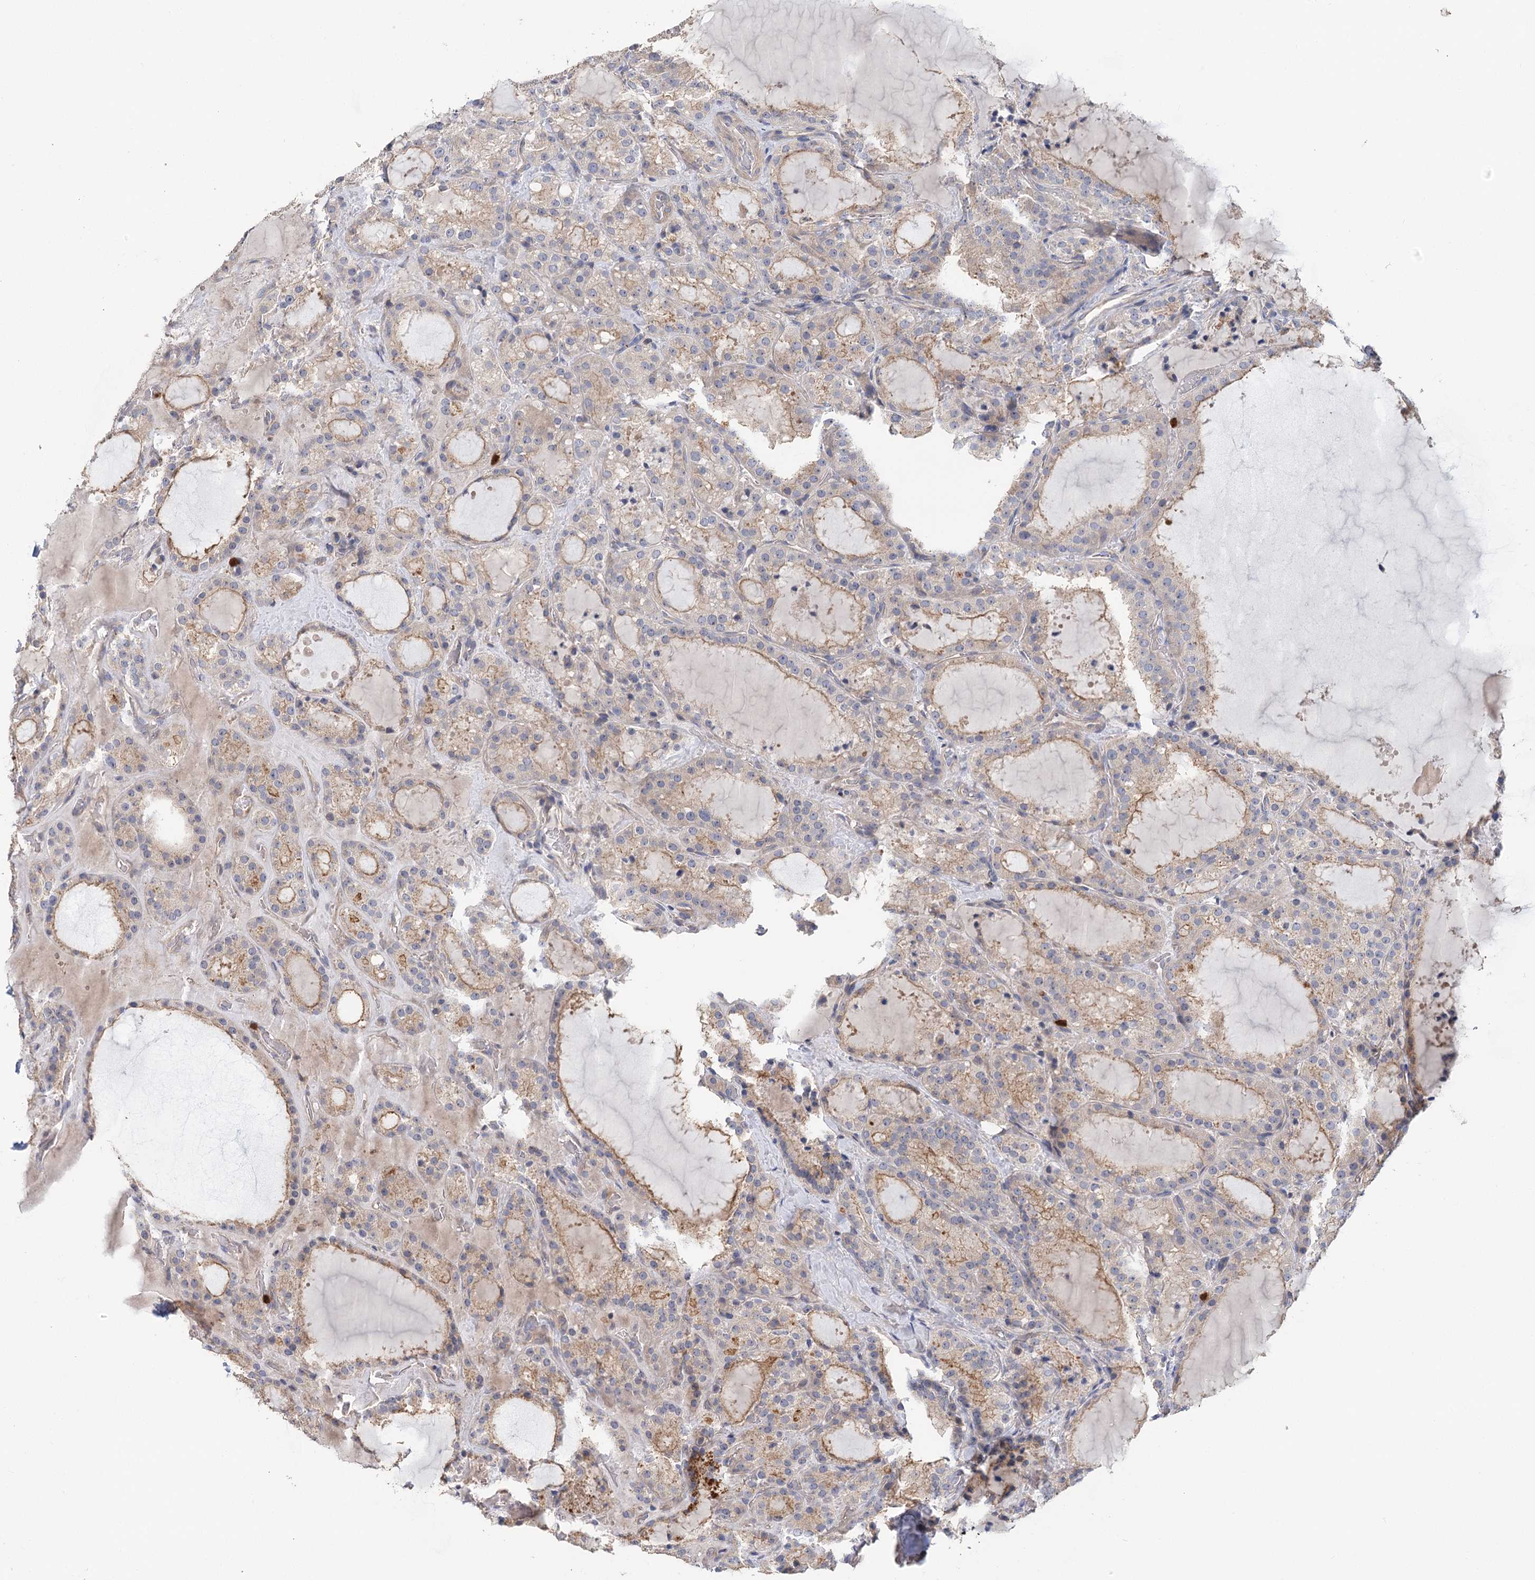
{"staining": {"intensity": "moderate", "quantity": "<25%", "location": "cytoplasmic/membranous"}, "tissue": "thyroid cancer", "cell_type": "Tumor cells", "image_type": "cancer", "snomed": [{"axis": "morphology", "description": "Papillary adenocarcinoma, NOS"}, {"axis": "topography", "description": "Thyroid gland"}], "caption": "Thyroid papillary adenocarcinoma tissue reveals moderate cytoplasmic/membranous staining in about <25% of tumor cells, visualized by immunohistochemistry.", "gene": "EPB41L5", "patient": {"sex": "male", "age": 77}}